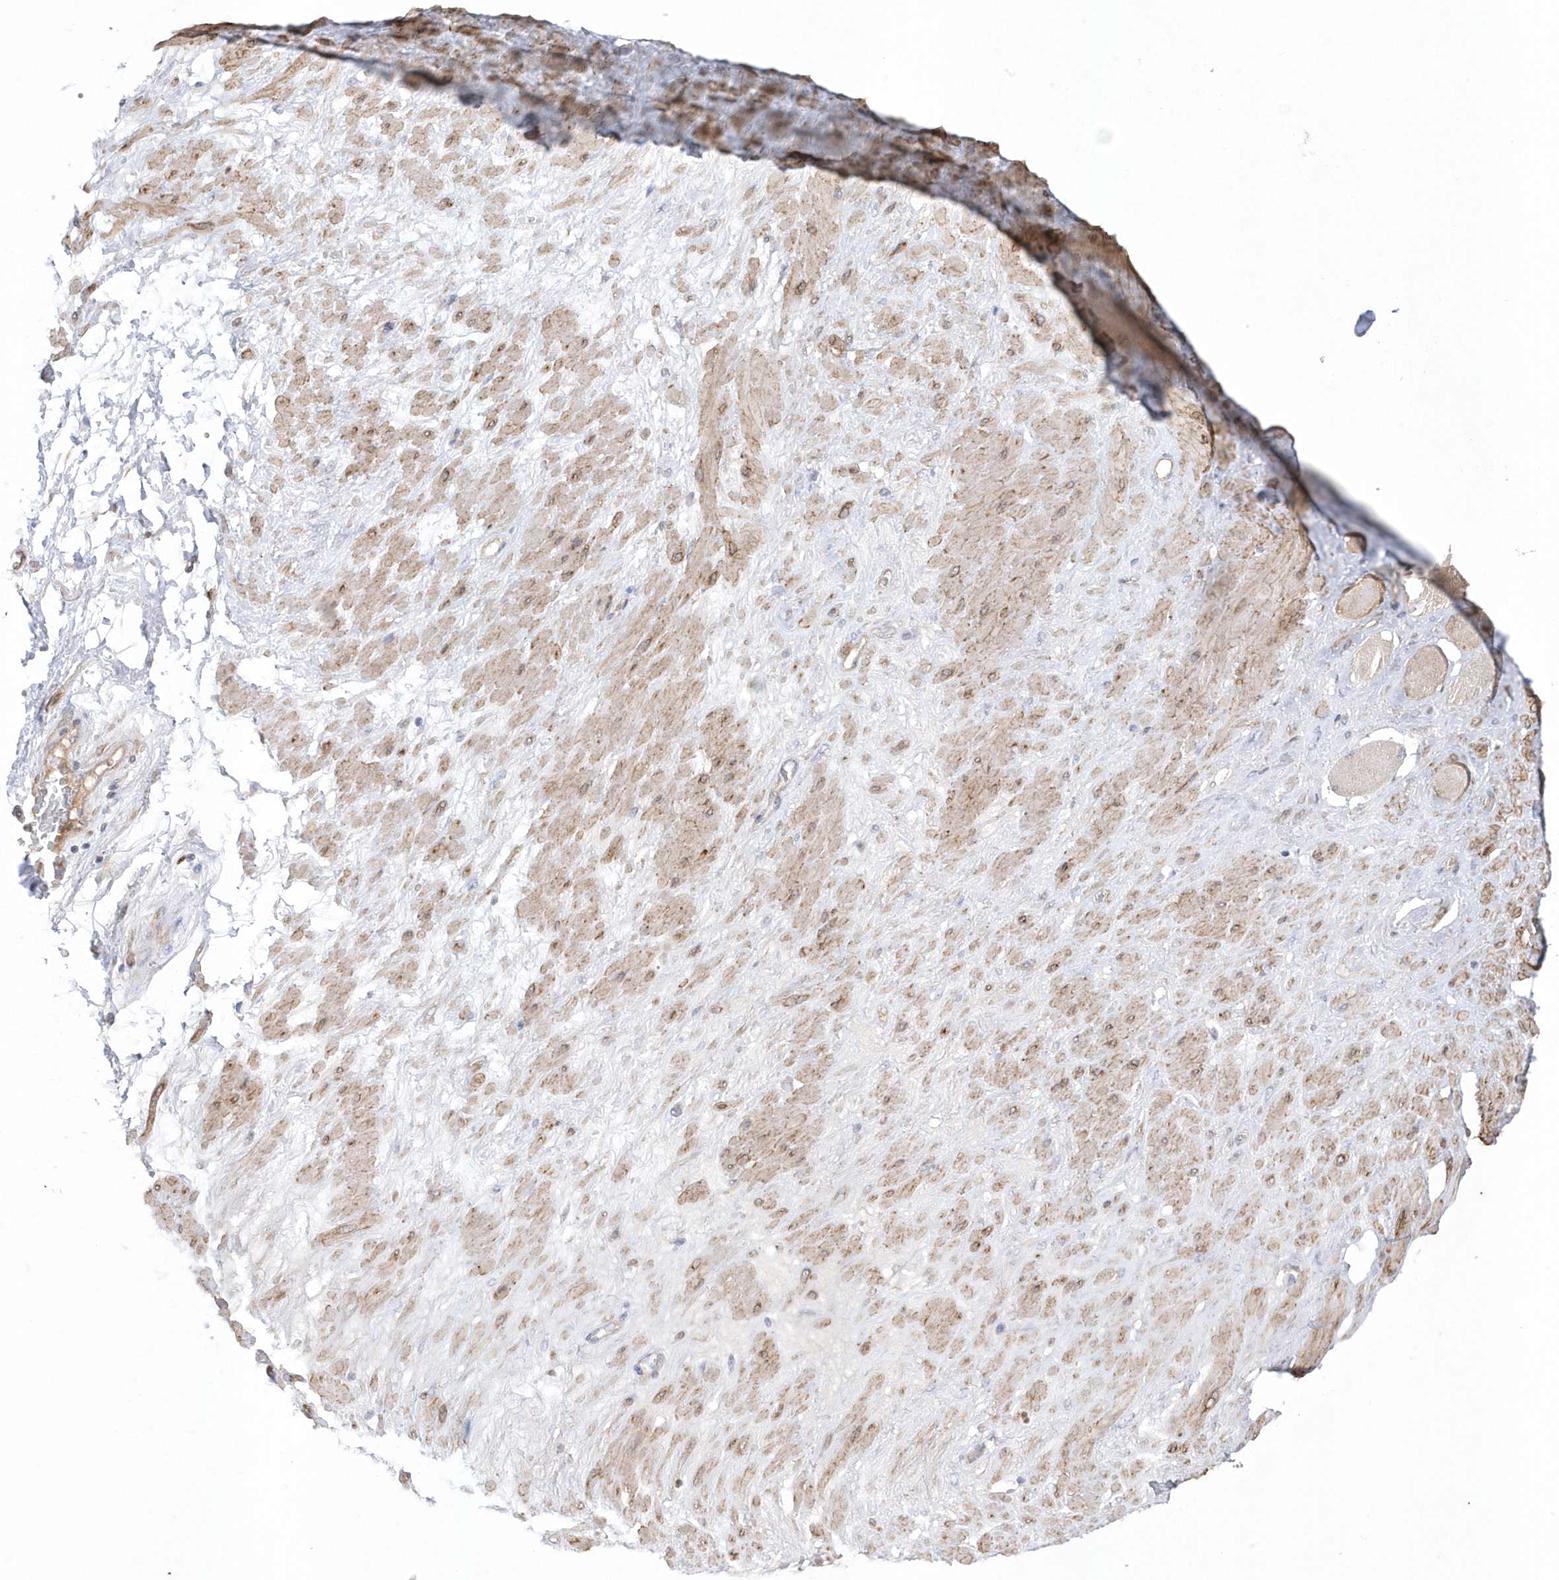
{"staining": {"intensity": "strong", "quantity": ">75%", "location": "cytoplasmic/membranous"}, "tissue": "adipose tissue", "cell_type": "Adipocytes", "image_type": "normal", "snomed": [{"axis": "morphology", "description": "Normal tissue, NOS"}, {"axis": "morphology", "description": "Adenocarcinoma, Low grade"}, {"axis": "topography", "description": "Prostate"}, {"axis": "topography", "description": "Peripheral nerve tissue"}], "caption": "Protein staining shows strong cytoplasmic/membranous staining in about >75% of adipocytes in unremarkable adipose tissue. (Brightfield microscopy of DAB IHC at high magnification).", "gene": "GTPBP6", "patient": {"sex": "male", "age": 63}}